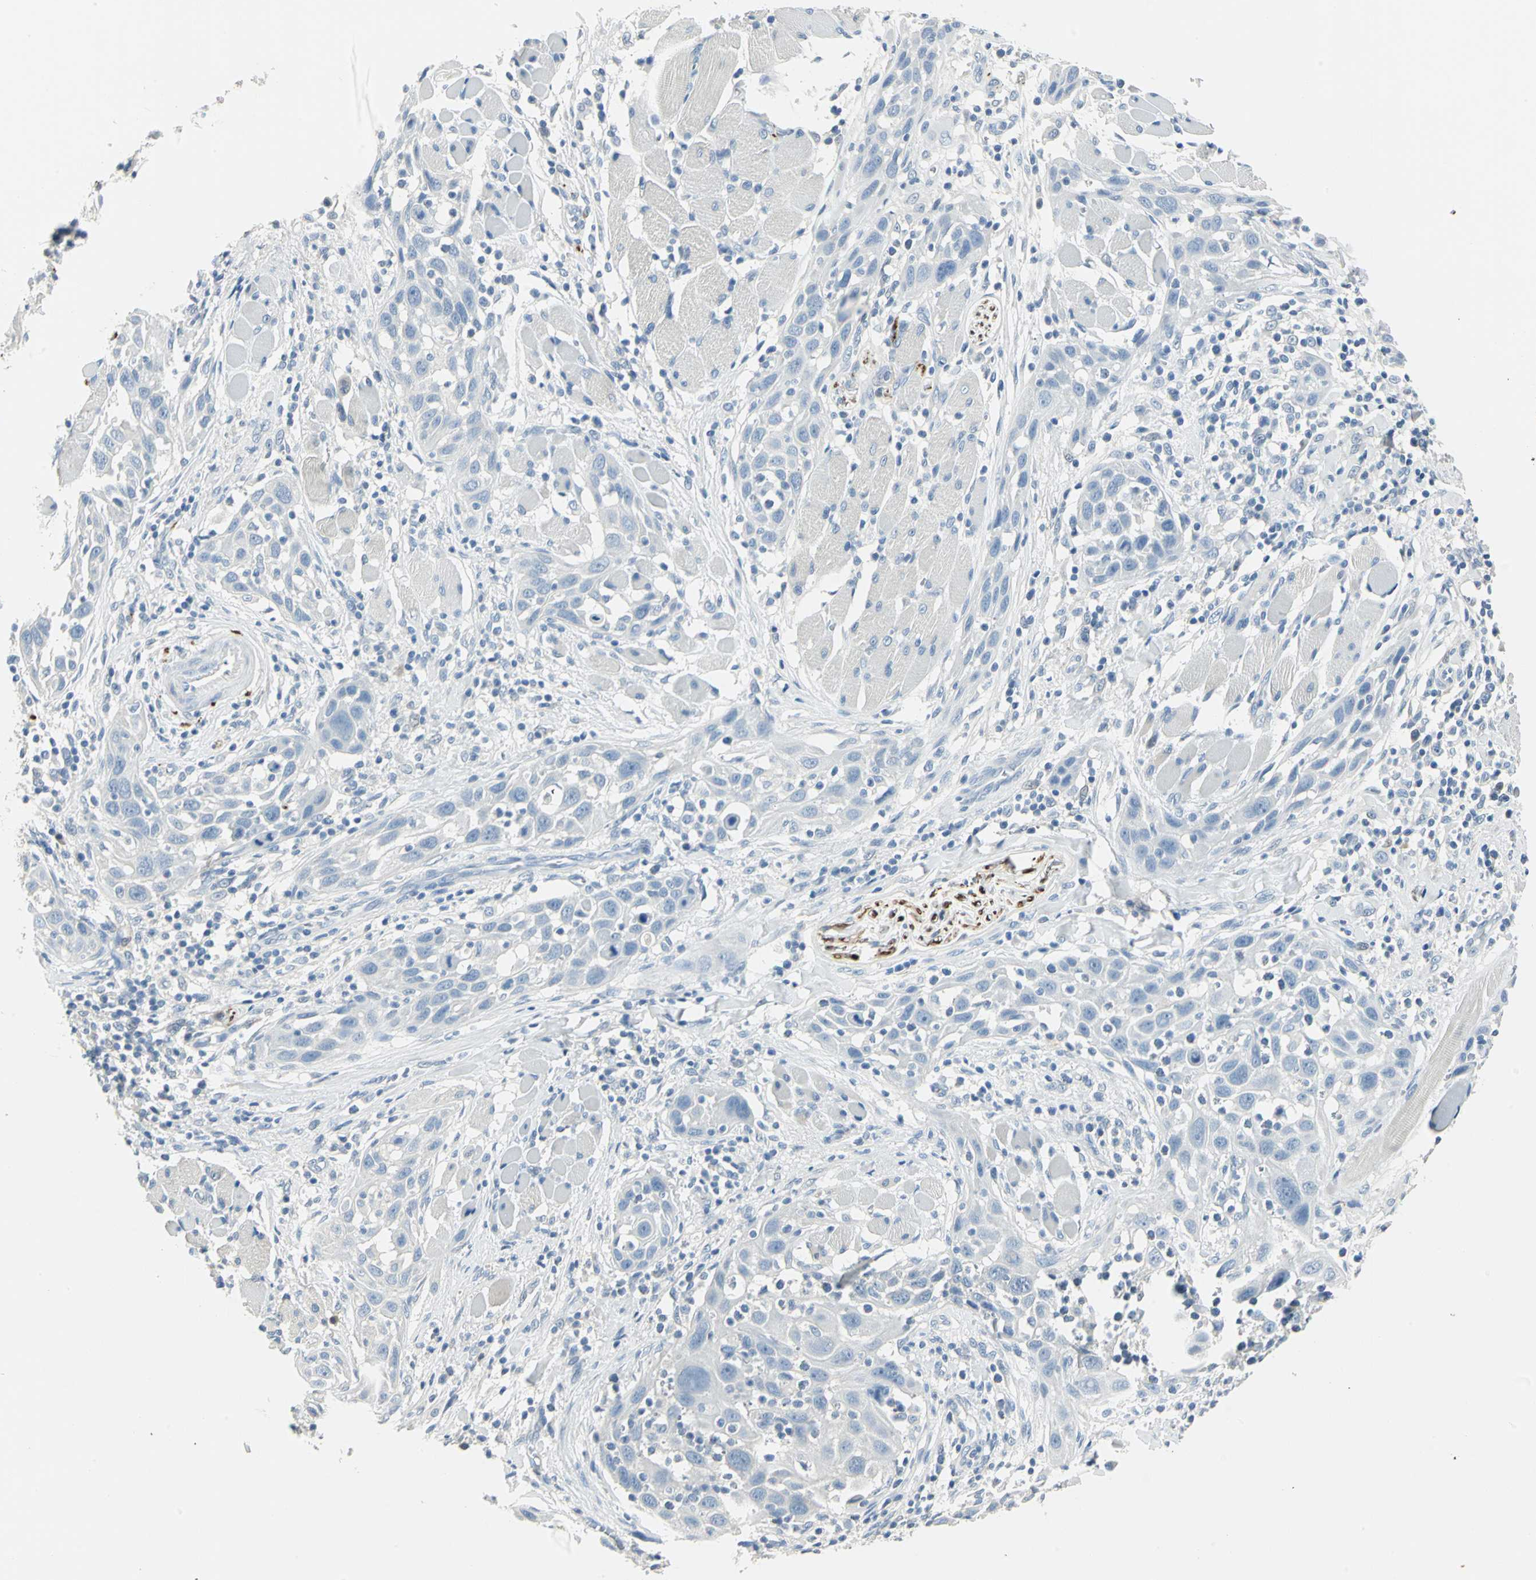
{"staining": {"intensity": "negative", "quantity": "none", "location": "none"}, "tissue": "head and neck cancer", "cell_type": "Tumor cells", "image_type": "cancer", "snomed": [{"axis": "morphology", "description": "Squamous cell carcinoma, NOS"}, {"axis": "topography", "description": "Oral tissue"}, {"axis": "topography", "description": "Head-Neck"}], "caption": "A histopathology image of head and neck cancer (squamous cell carcinoma) stained for a protein displays no brown staining in tumor cells.", "gene": "UCHL1", "patient": {"sex": "female", "age": 50}}